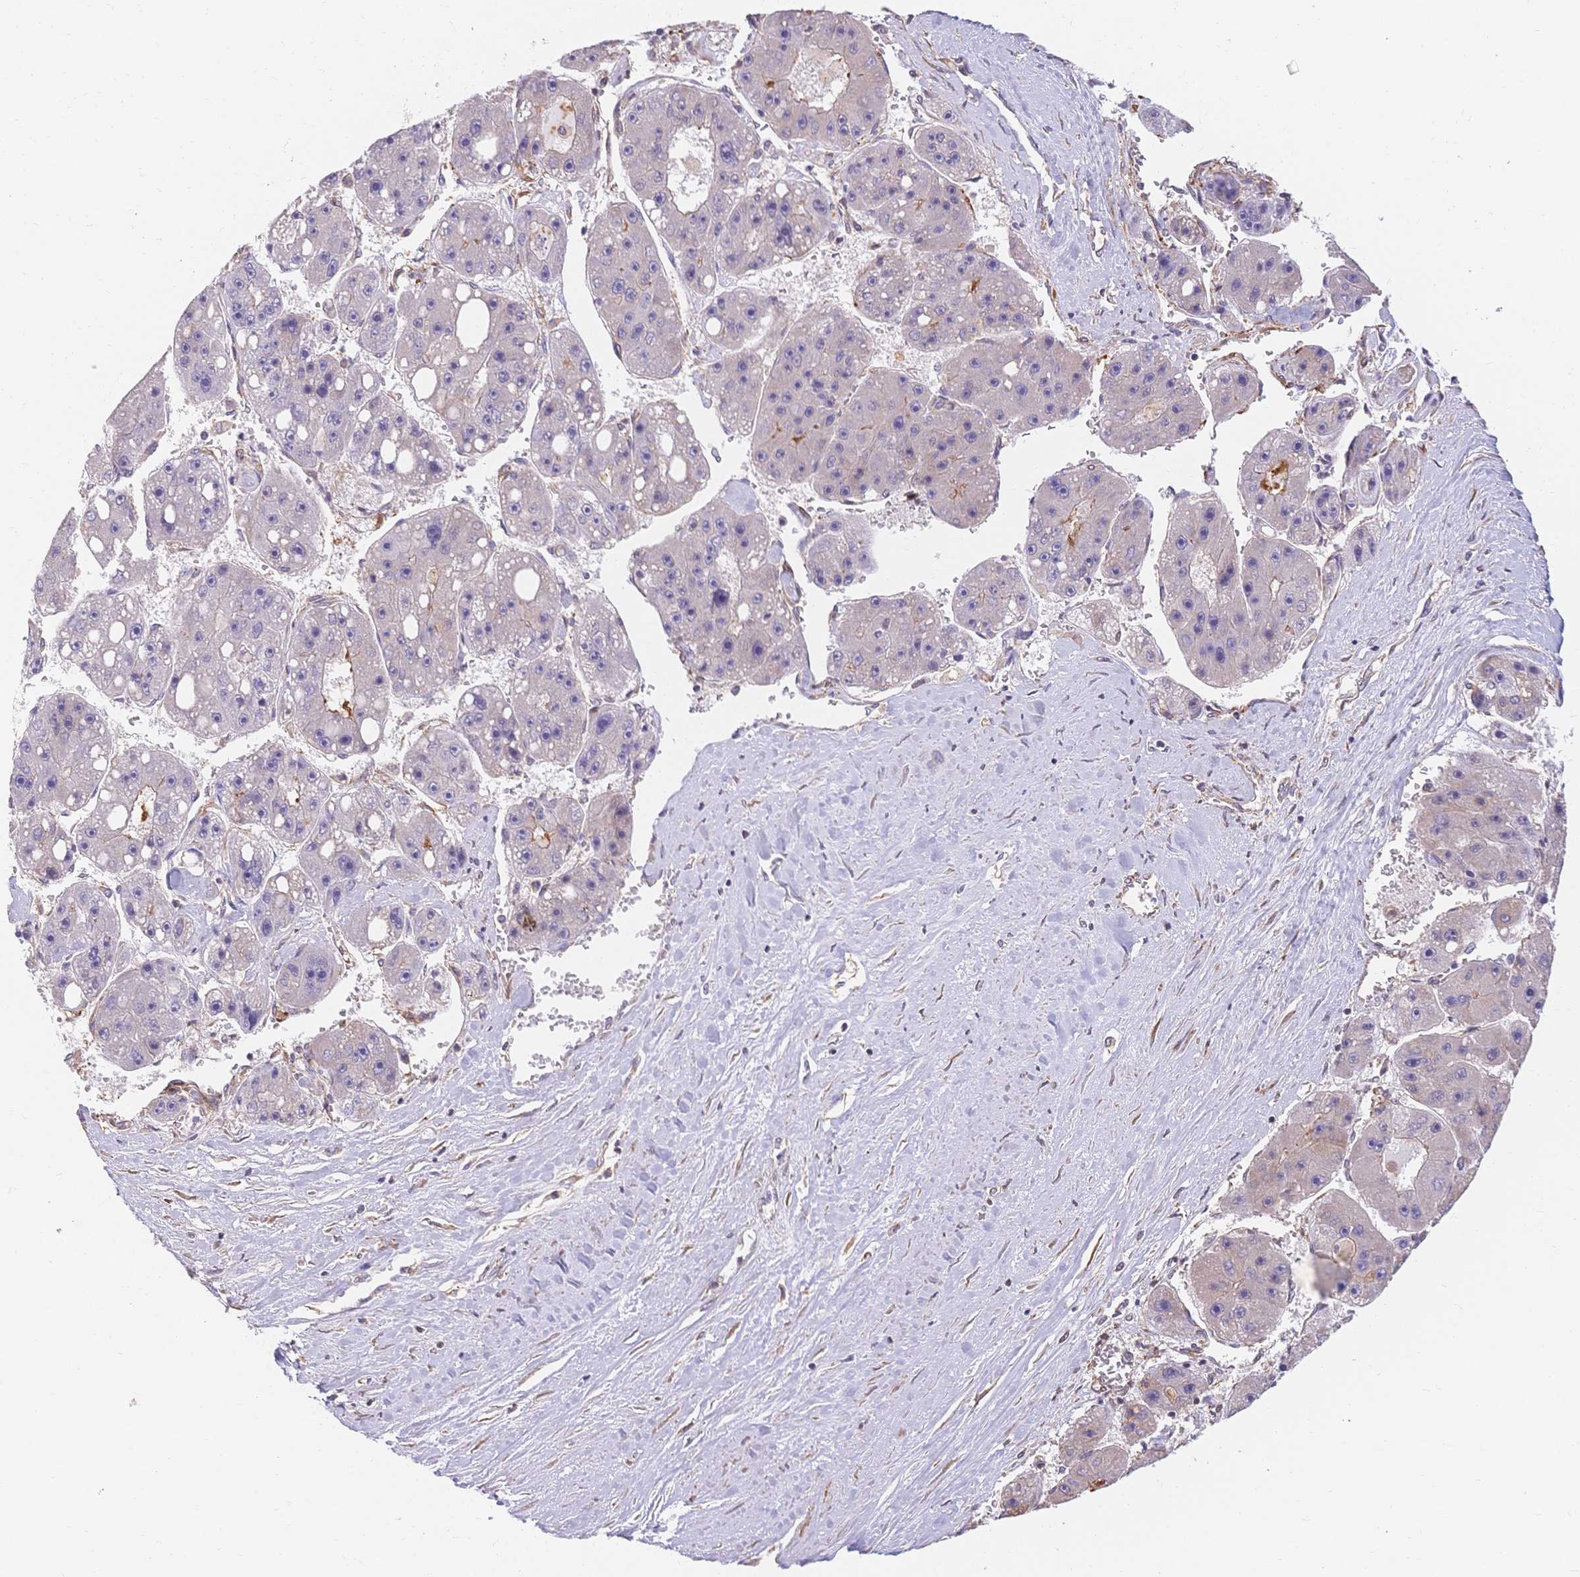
{"staining": {"intensity": "negative", "quantity": "none", "location": "none"}, "tissue": "liver cancer", "cell_type": "Tumor cells", "image_type": "cancer", "snomed": [{"axis": "morphology", "description": "Carcinoma, Hepatocellular, NOS"}, {"axis": "topography", "description": "Liver"}], "caption": "This is an IHC photomicrograph of human liver cancer (hepatocellular carcinoma). There is no positivity in tumor cells.", "gene": "HS3ST5", "patient": {"sex": "female", "age": 61}}